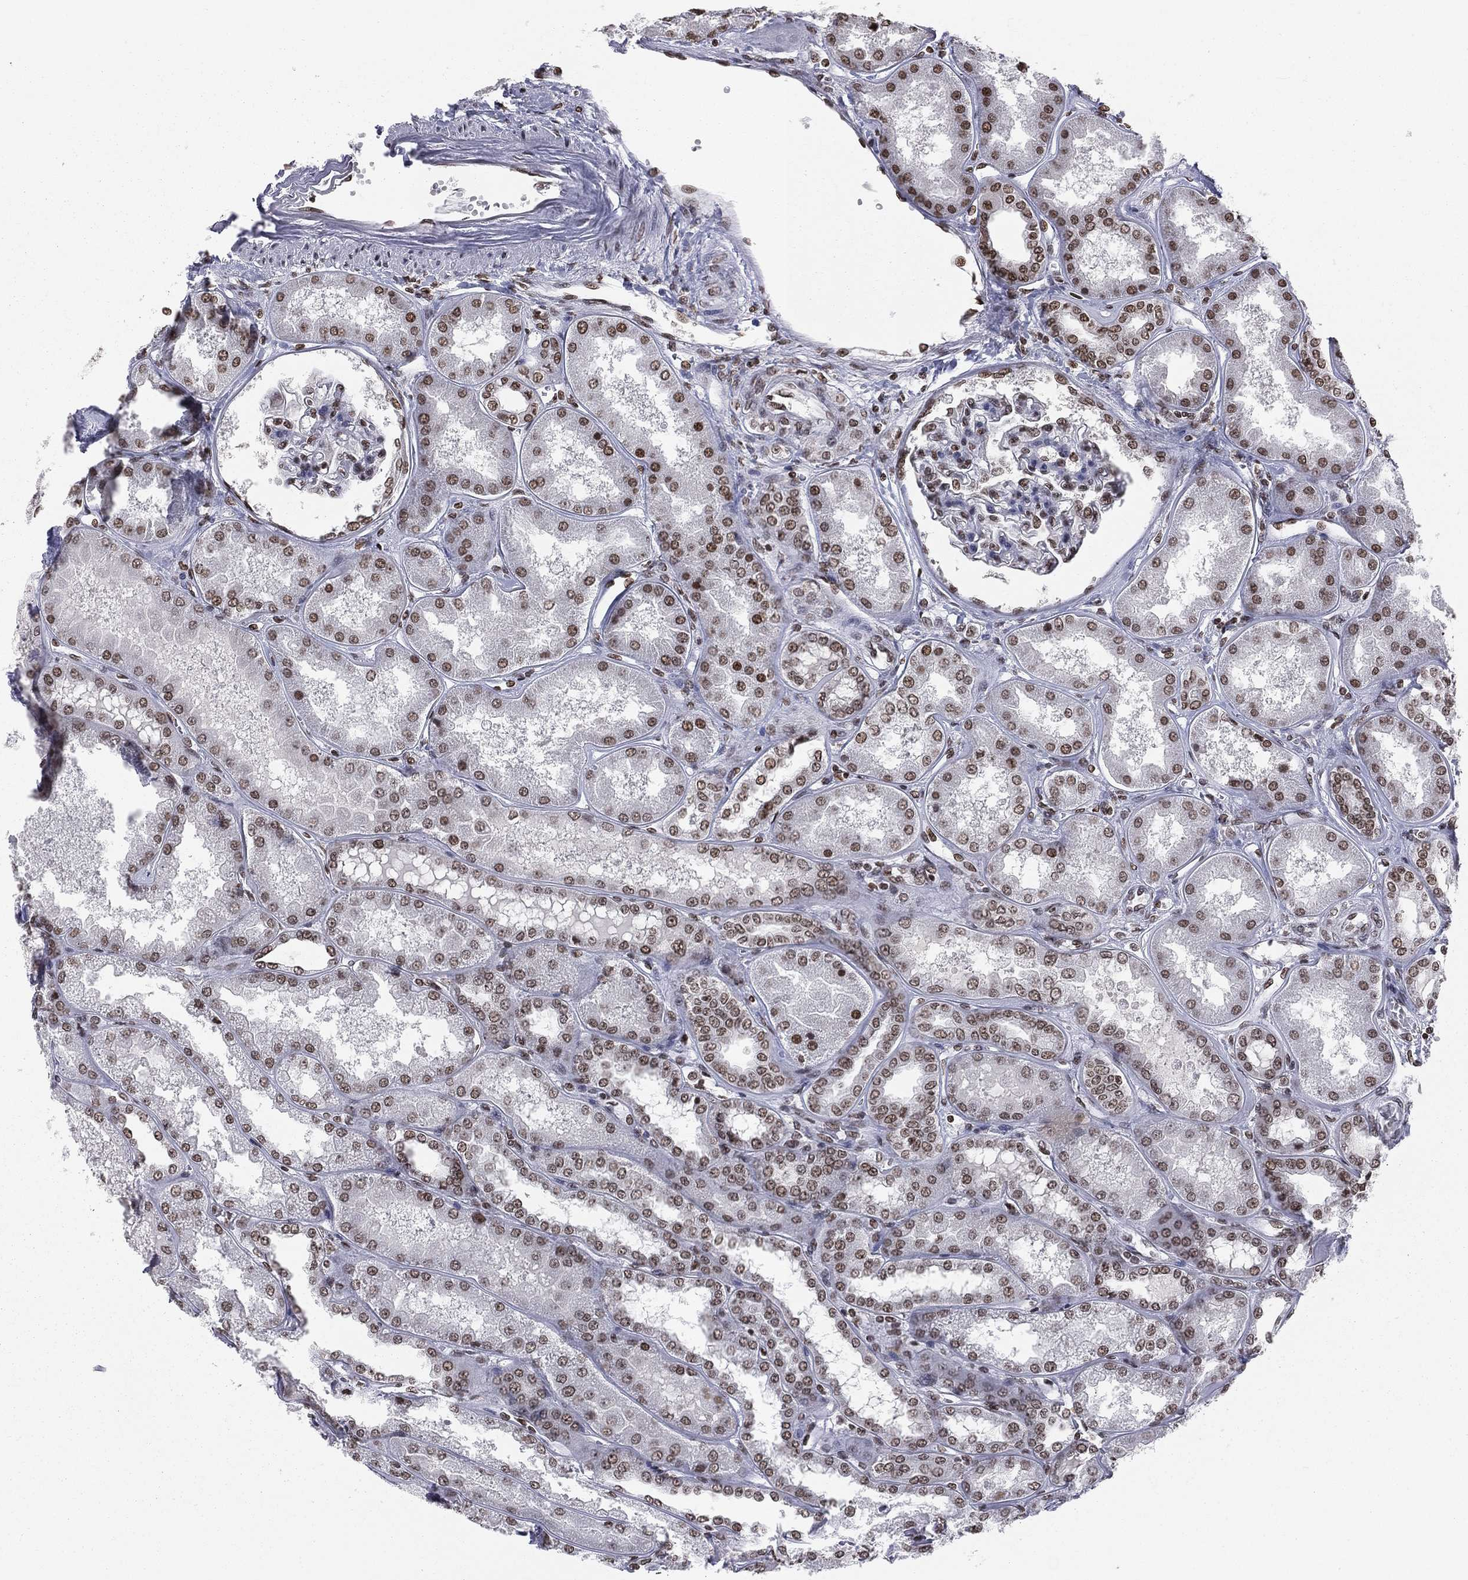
{"staining": {"intensity": "moderate", "quantity": ">75%", "location": "nuclear"}, "tissue": "kidney", "cell_type": "Cells in glomeruli", "image_type": "normal", "snomed": [{"axis": "morphology", "description": "Normal tissue, NOS"}, {"axis": "topography", "description": "Kidney"}], "caption": "Cells in glomeruli show medium levels of moderate nuclear positivity in about >75% of cells in benign kidney.", "gene": "RFX7", "patient": {"sex": "female", "age": 56}}